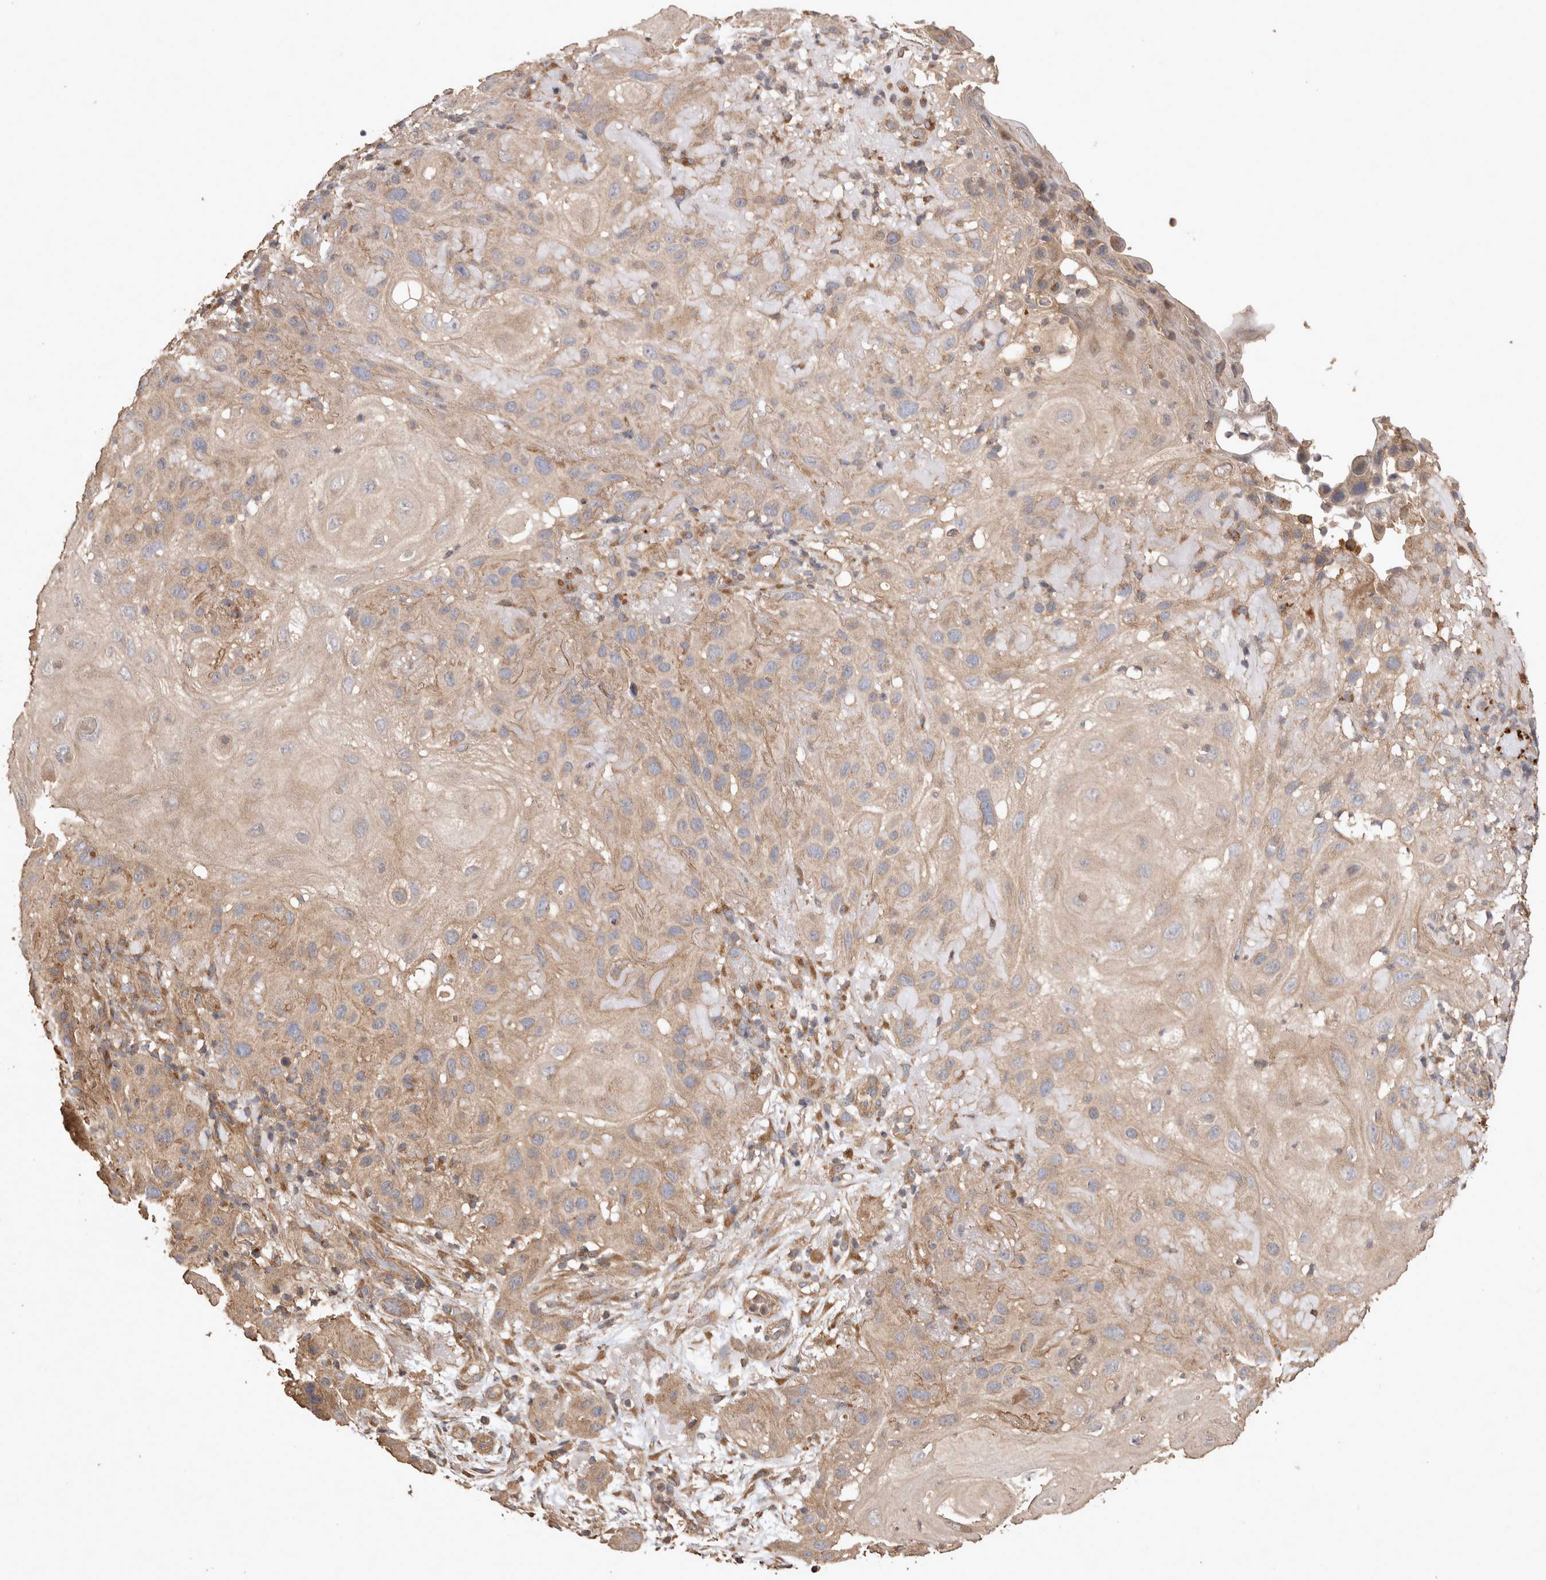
{"staining": {"intensity": "weak", "quantity": ">75%", "location": "cytoplasmic/membranous"}, "tissue": "skin cancer", "cell_type": "Tumor cells", "image_type": "cancer", "snomed": [{"axis": "morphology", "description": "Squamous cell carcinoma, NOS"}, {"axis": "topography", "description": "Skin"}], "caption": "High-magnification brightfield microscopy of skin cancer stained with DAB (brown) and counterstained with hematoxylin (blue). tumor cells exhibit weak cytoplasmic/membranous expression is seen in about>75% of cells. The staining was performed using DAB (3,3'-diaminobenzidine), with brown indicating positive protein expression. Nuclei are stained blue with hematoxylin.", "gene": "SNX31", "patient": {"sex": "female", "age": 96}}